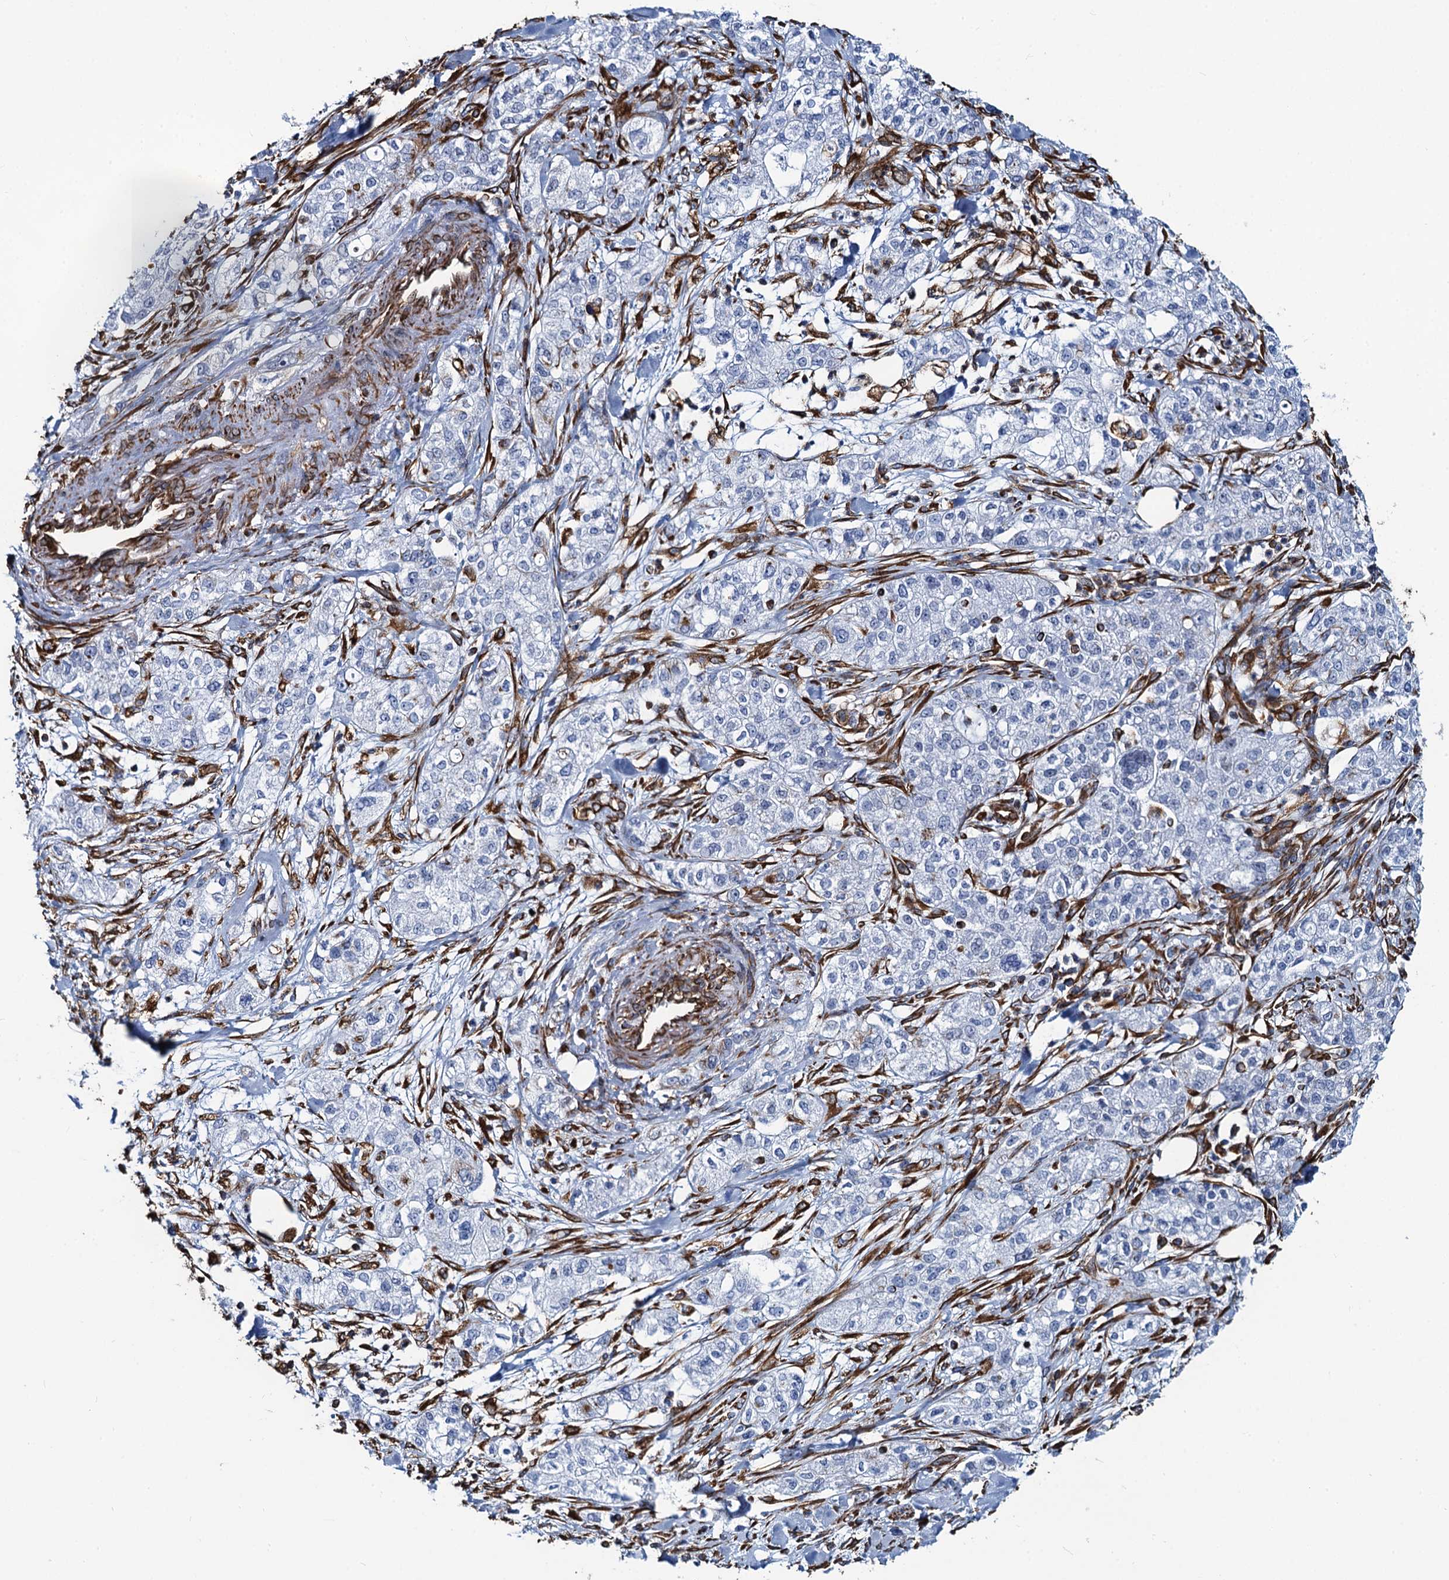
{"staining": {"intensity": "negative", "quantity": "none", "location": "none"}, "tissue": "pancreatic cancer", "cell_type": "Tumor cells", "image_type": "cancer", "snomed": [{"axis": "morphology", "description": "Adenocarcinoma, NOS"}, {"axis": "topography", "description": "Pancreas"}], "caption": "High magnification brightfield microscopy of pancreatic cancer stained with DAB (brown) and counterstained with hematoxylin (blue): tumor cells show no significant positivity.", "gene": "PGM2", "patient": {"sex": "female", "age": 78}}